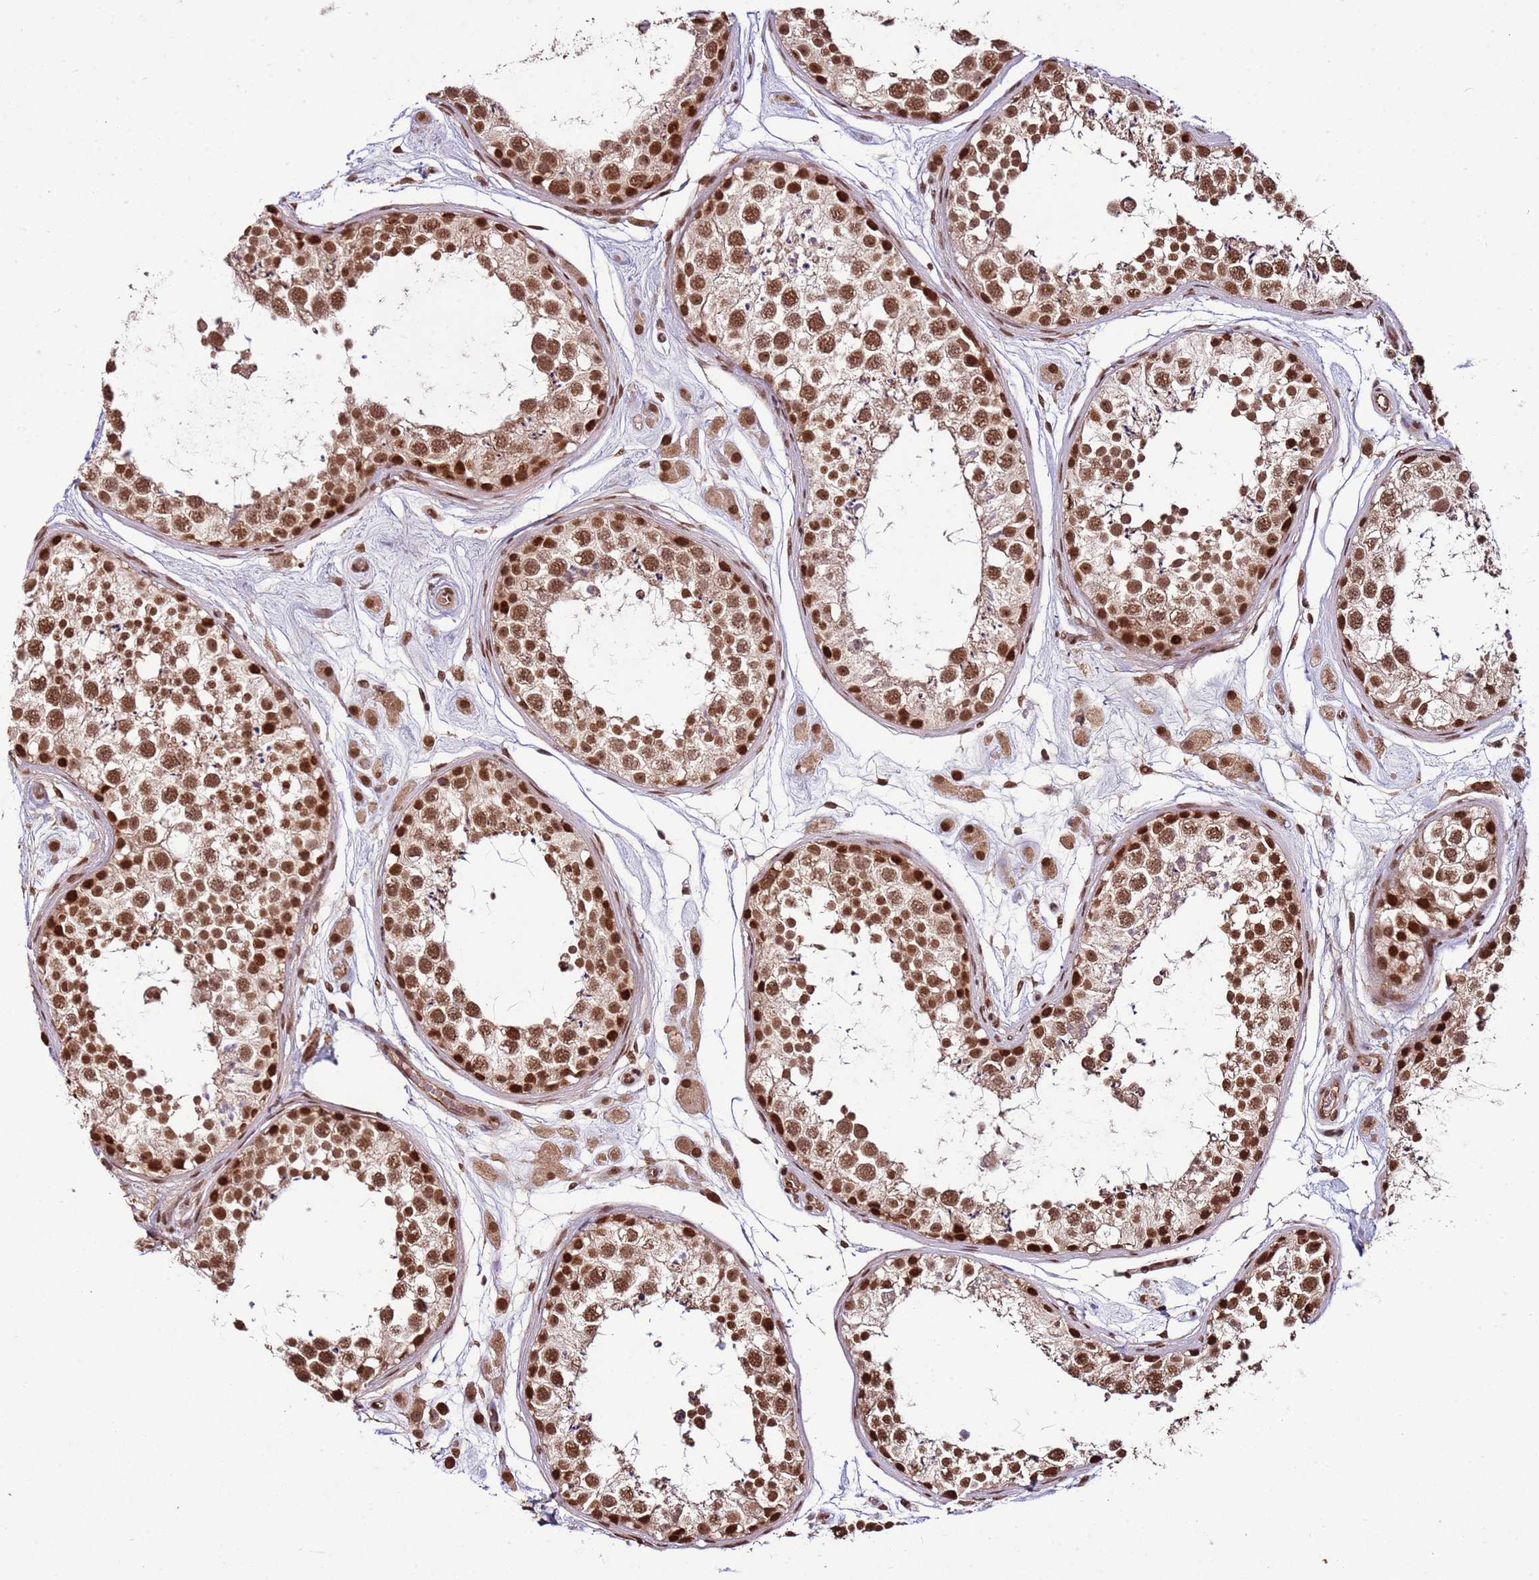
{"staining": {"intensity": "strong", "quantity": ">75%", "location": "nuclear"}, "tissue": "testis", "cell_type": "Cells in seminiferous ducts", "image_type": "normal", "snomed": [{"axis": "morphology", "description": "Normal tissue, NOS"}, {"axis": "topography", "description": "Testis"}], "caption": "Testis stained for a protein demonstrates strong nuclear positivity in cells in seminiferous ducts. (DAB (3,3'-diaminobenzidine) IHC with brightfield microscopy, high magnification).", "gene": "ZBTB12", "patient": {"sex": "male", "age": 25}}